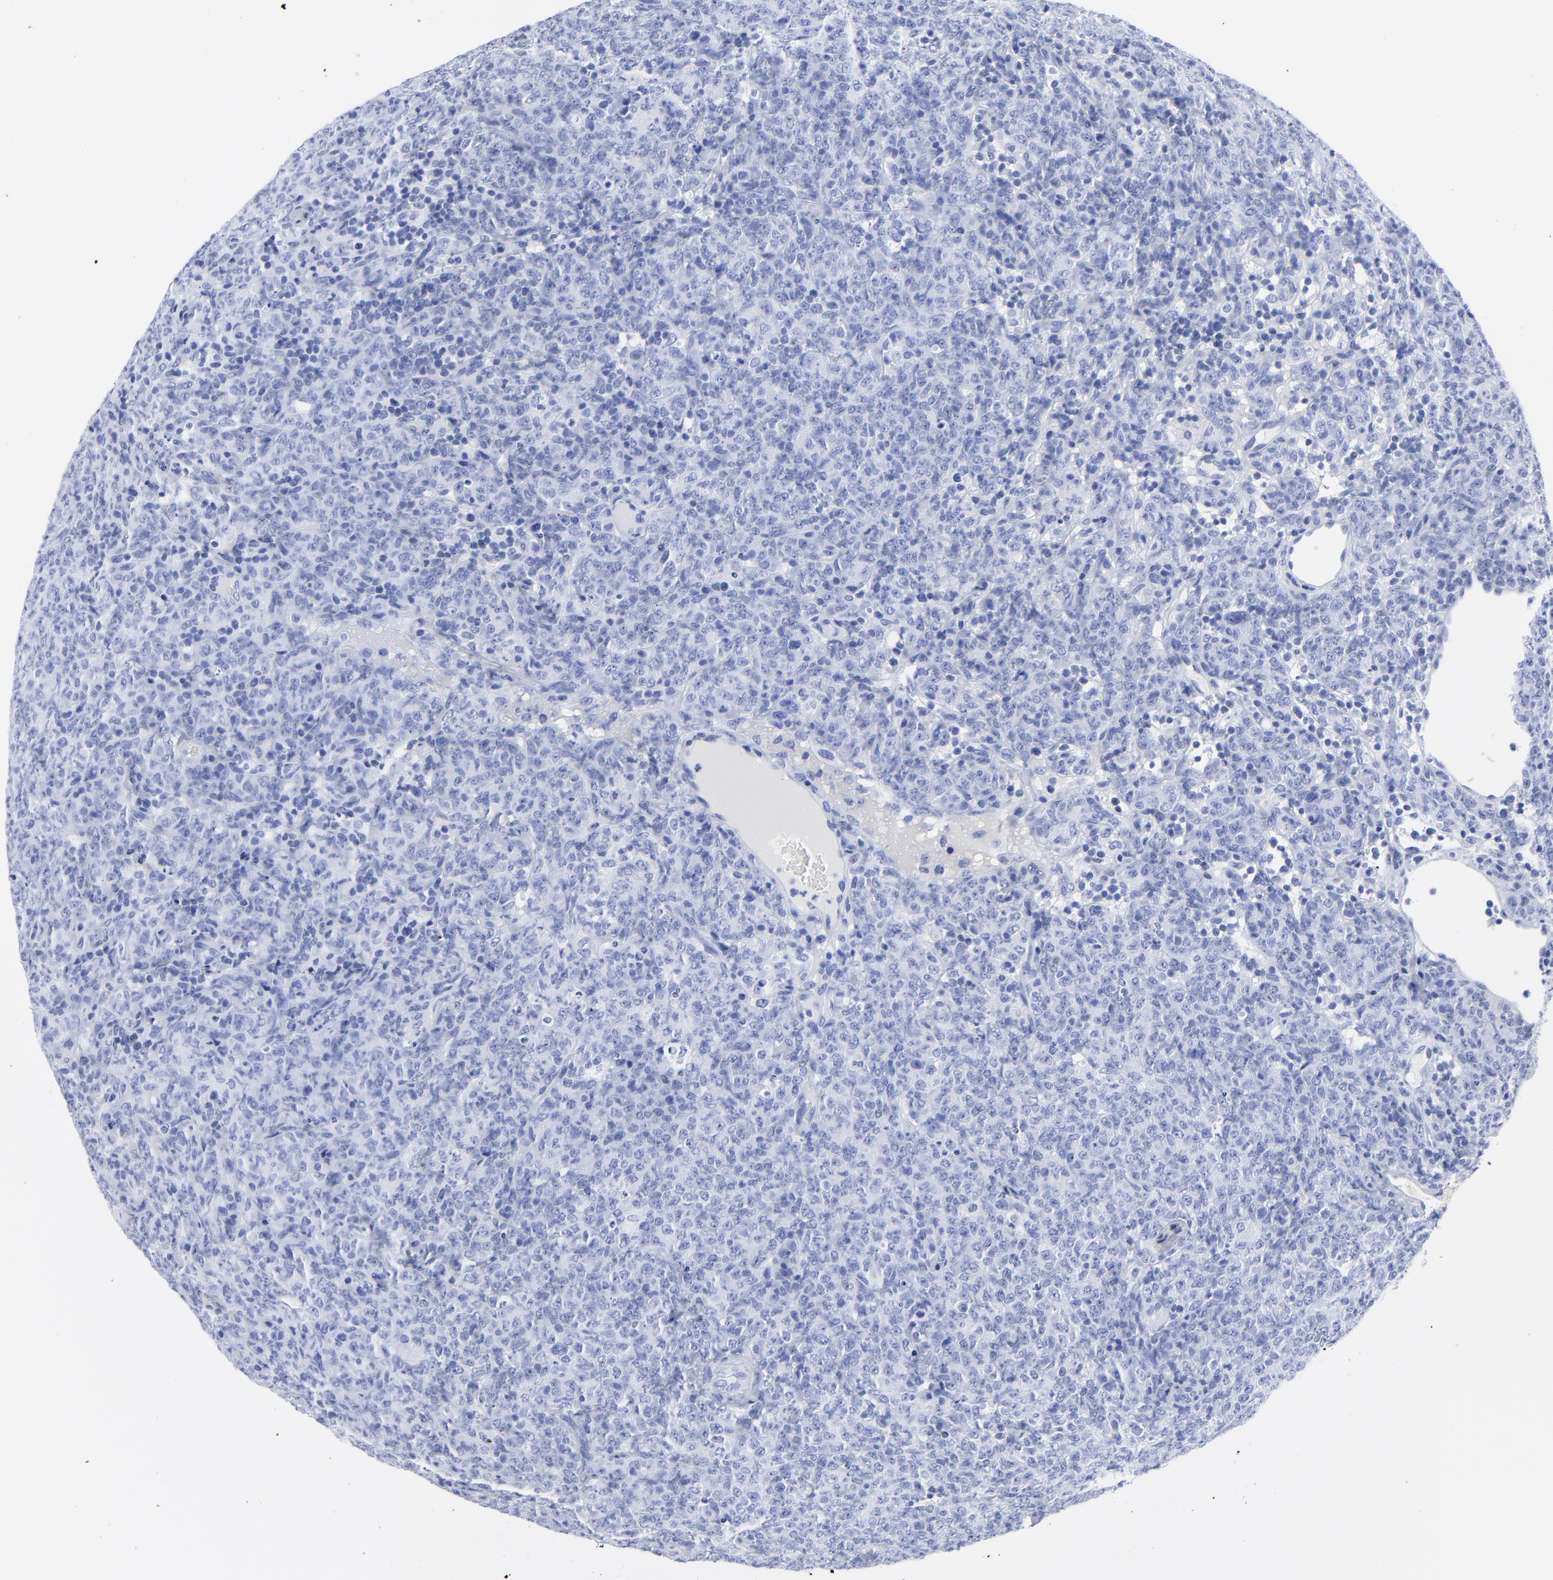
{"staining": {"intensity": "negative", "quantity": "none", "location": "none"}, "tissue": "lymphoma", "cell_type": "Tumor cells", "image_type": "cancer", "snomed": [{"axis": "morphology", "description": "Malignant lymphoma, non-Hodgkin's type, High grade"}, {"axis": "topography", "description": "Tonsil"}], "caption": "Immunohistochemical staining of human lymphoma displays no significant expression in tumor cells.", "gene": "DCN", "patient": {"sex": "female", "age": 36}}